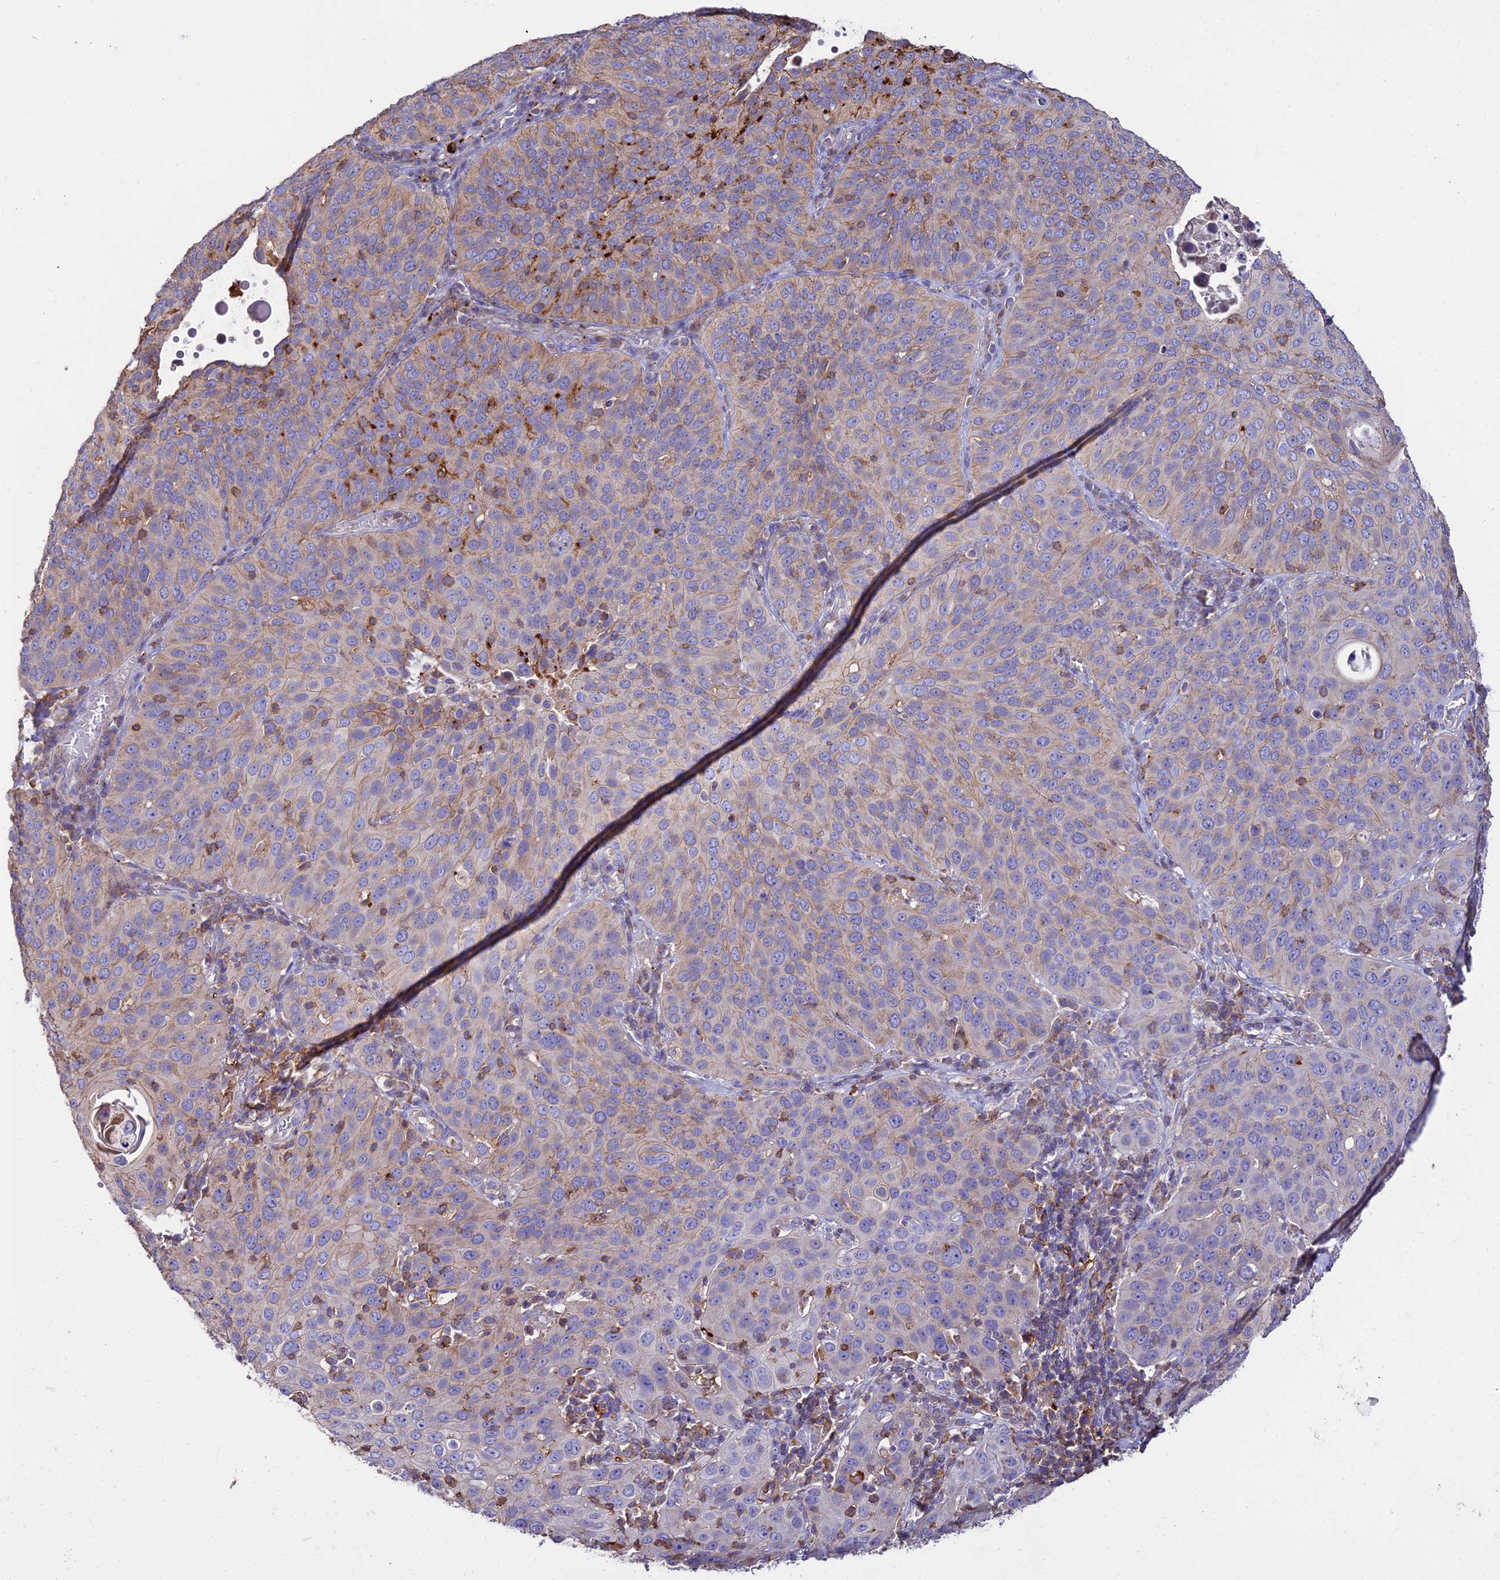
{"staining": {"intensity": "weak", "quantity": "25%-75%", "location": "cytoplasmic/membranous"}, "tissue": "cervical cancer", "cell_type": "Tumor cells", "image_type": "cancer", "snomed": [{"axis": "morphology", "description": "Squamous cell carcinoma, NOS"}, {"axis": "topography", "description": "Cervix"}], "caption": "Immunohistochemistry (IHC) (DAB) staining of human squamous cell carcinoma (cervical) demonstrates weak cytoplasmic/membranous protein expression in approximately 25%-75% of tumor cells. (DAB IHC with brightfield microscopy, high magnification).", "gene": "PNLIPRP3", "patient": {"sex": "female", "age": 36}}